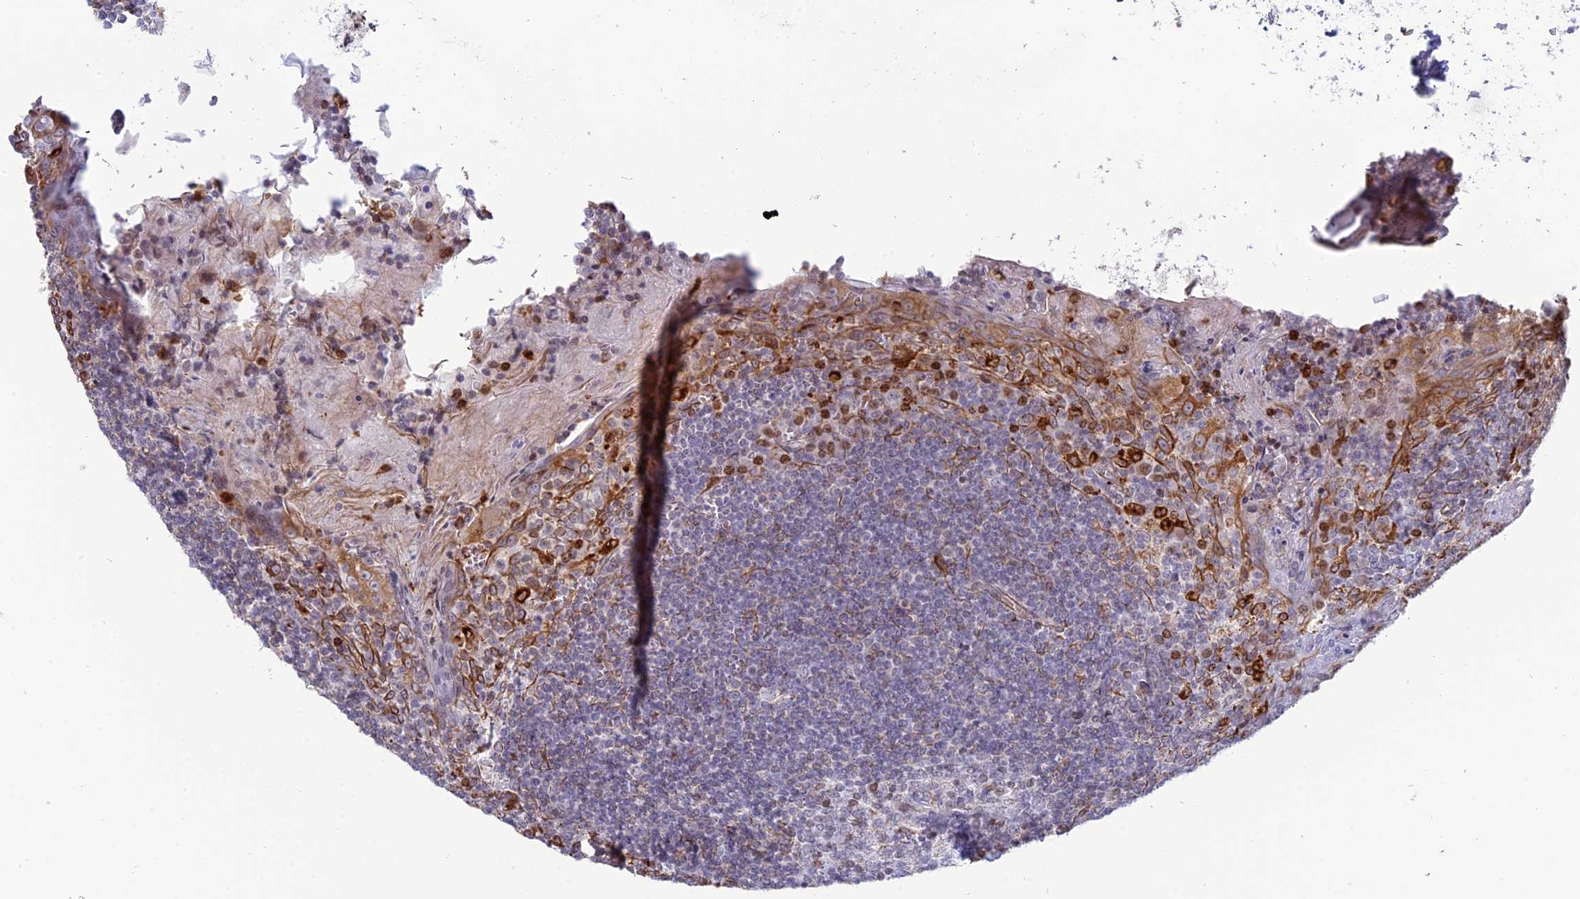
{"staining": {"intensity": "negative", "quantity": "none", "location": "none"}, "tissue": "tonsil", "cell_type": "Germinal center cells", "image_type": "normal", "snomed": [{"axis": "morphology", "description": "Normal tissue, NOS"}, {"axis": "topography", "description": "Tonsil"}], "caption": "The photomicrograph displays no staining of germinal center cells in benign tonsil. Brightfield microscopy of immunohistochemistry stained with DAB (brown) and hematoxylin (blue), captured at high magnification.", "gene": "APOBR", "patient": {"sex": "male", "age": 27}}